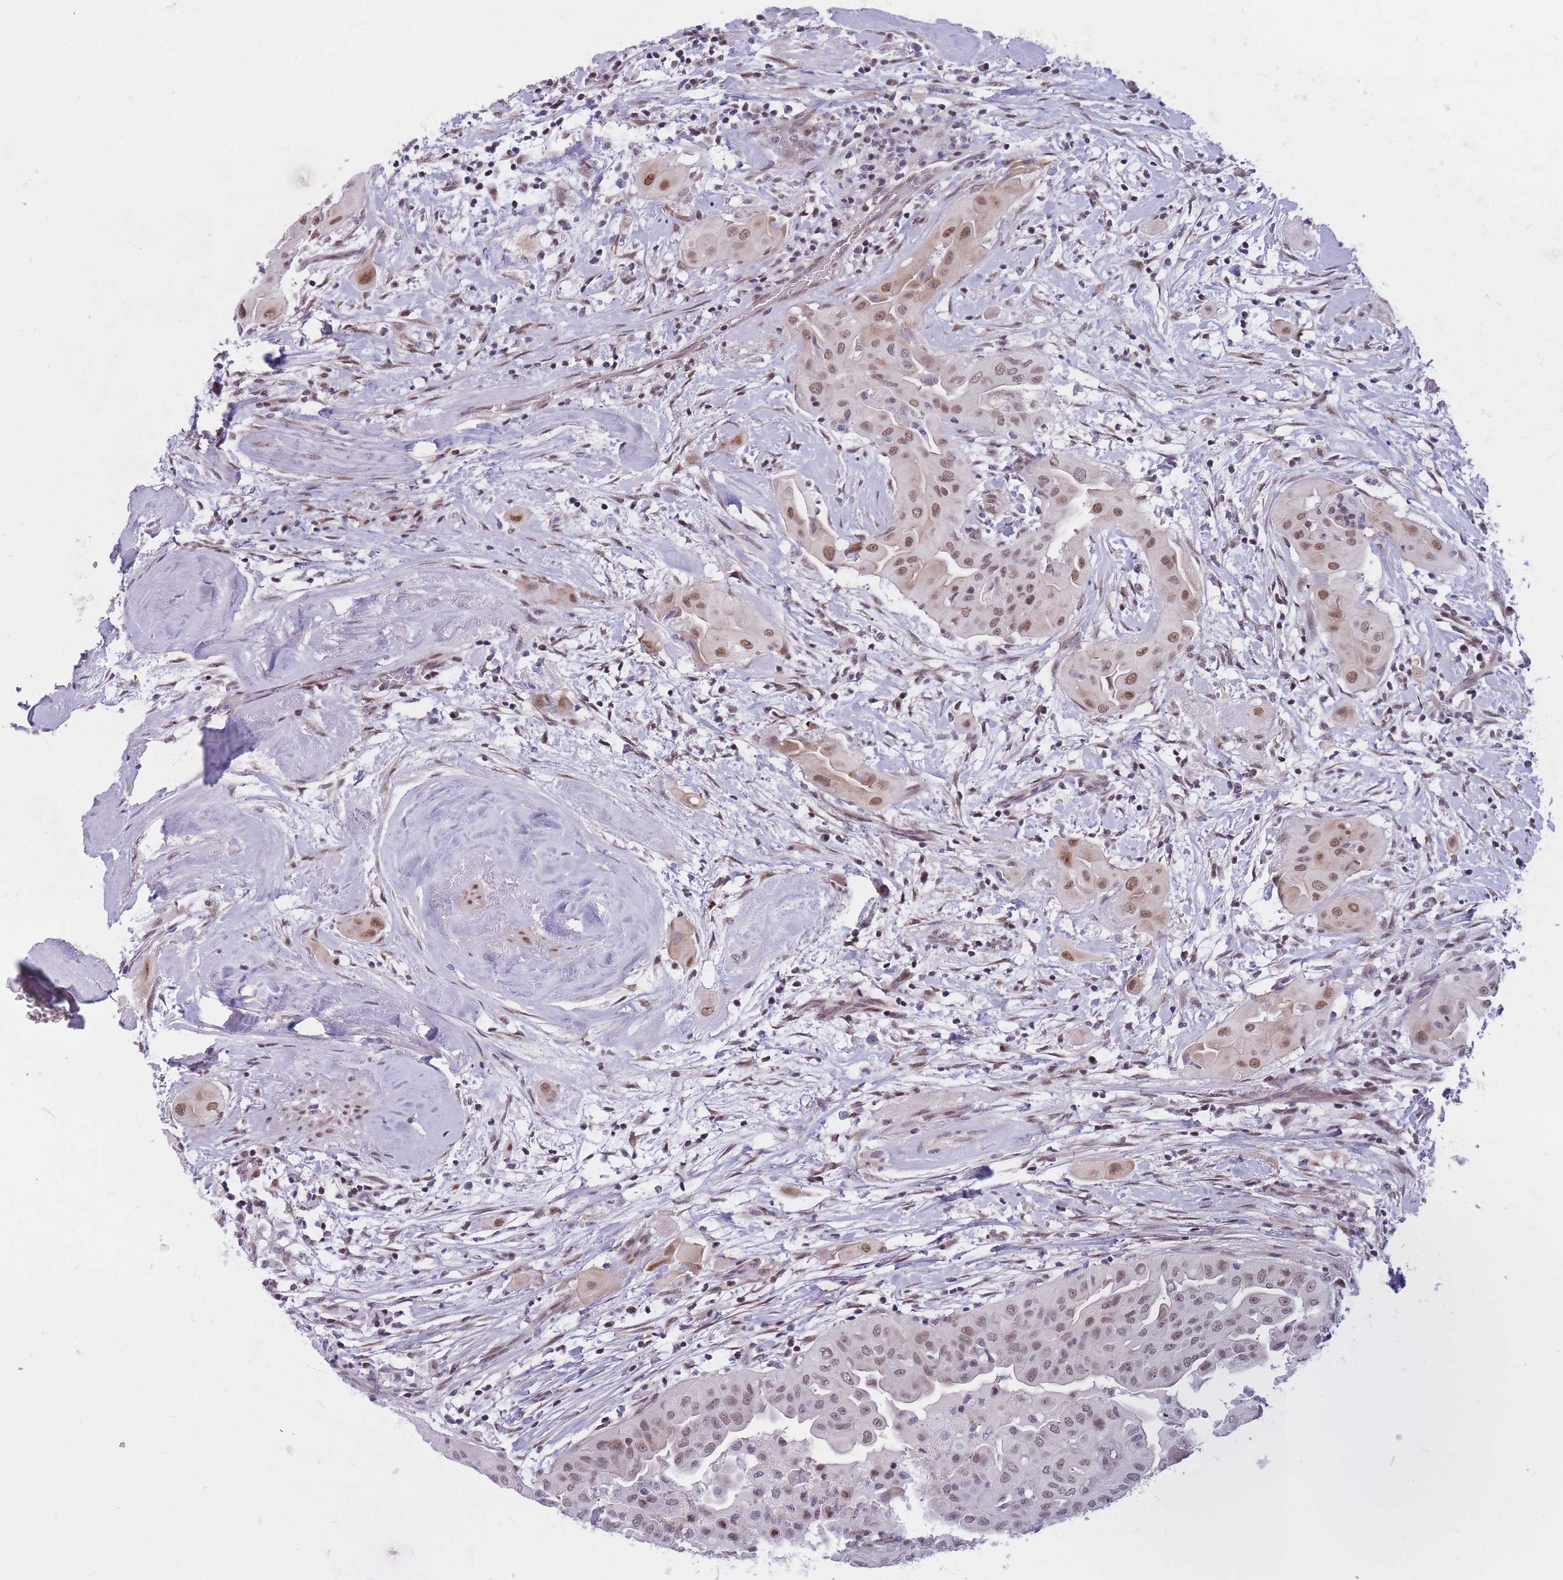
{"staining": {"intensity": "moderate", "quantity": ">75%", "location": "nuclear"}, "tissue": "thyroid cancer", "cell_type": "Tumor cells", "image_type": "cancer", "snomed": [{"axis": "morphology", "description": "Papillary adenocarcinoma, NOS"}, {"axis": "topography", "description": "Thyroid gland"}], "caption": "Immunohistochemical staining of human papillary adenocarcinoma (thyroid) shows medium levels of moderate nuclear protein staining in about >75% of tumor cells.", "gene": "BCL9L", "patient": {"sex": "female", "age": 59}}